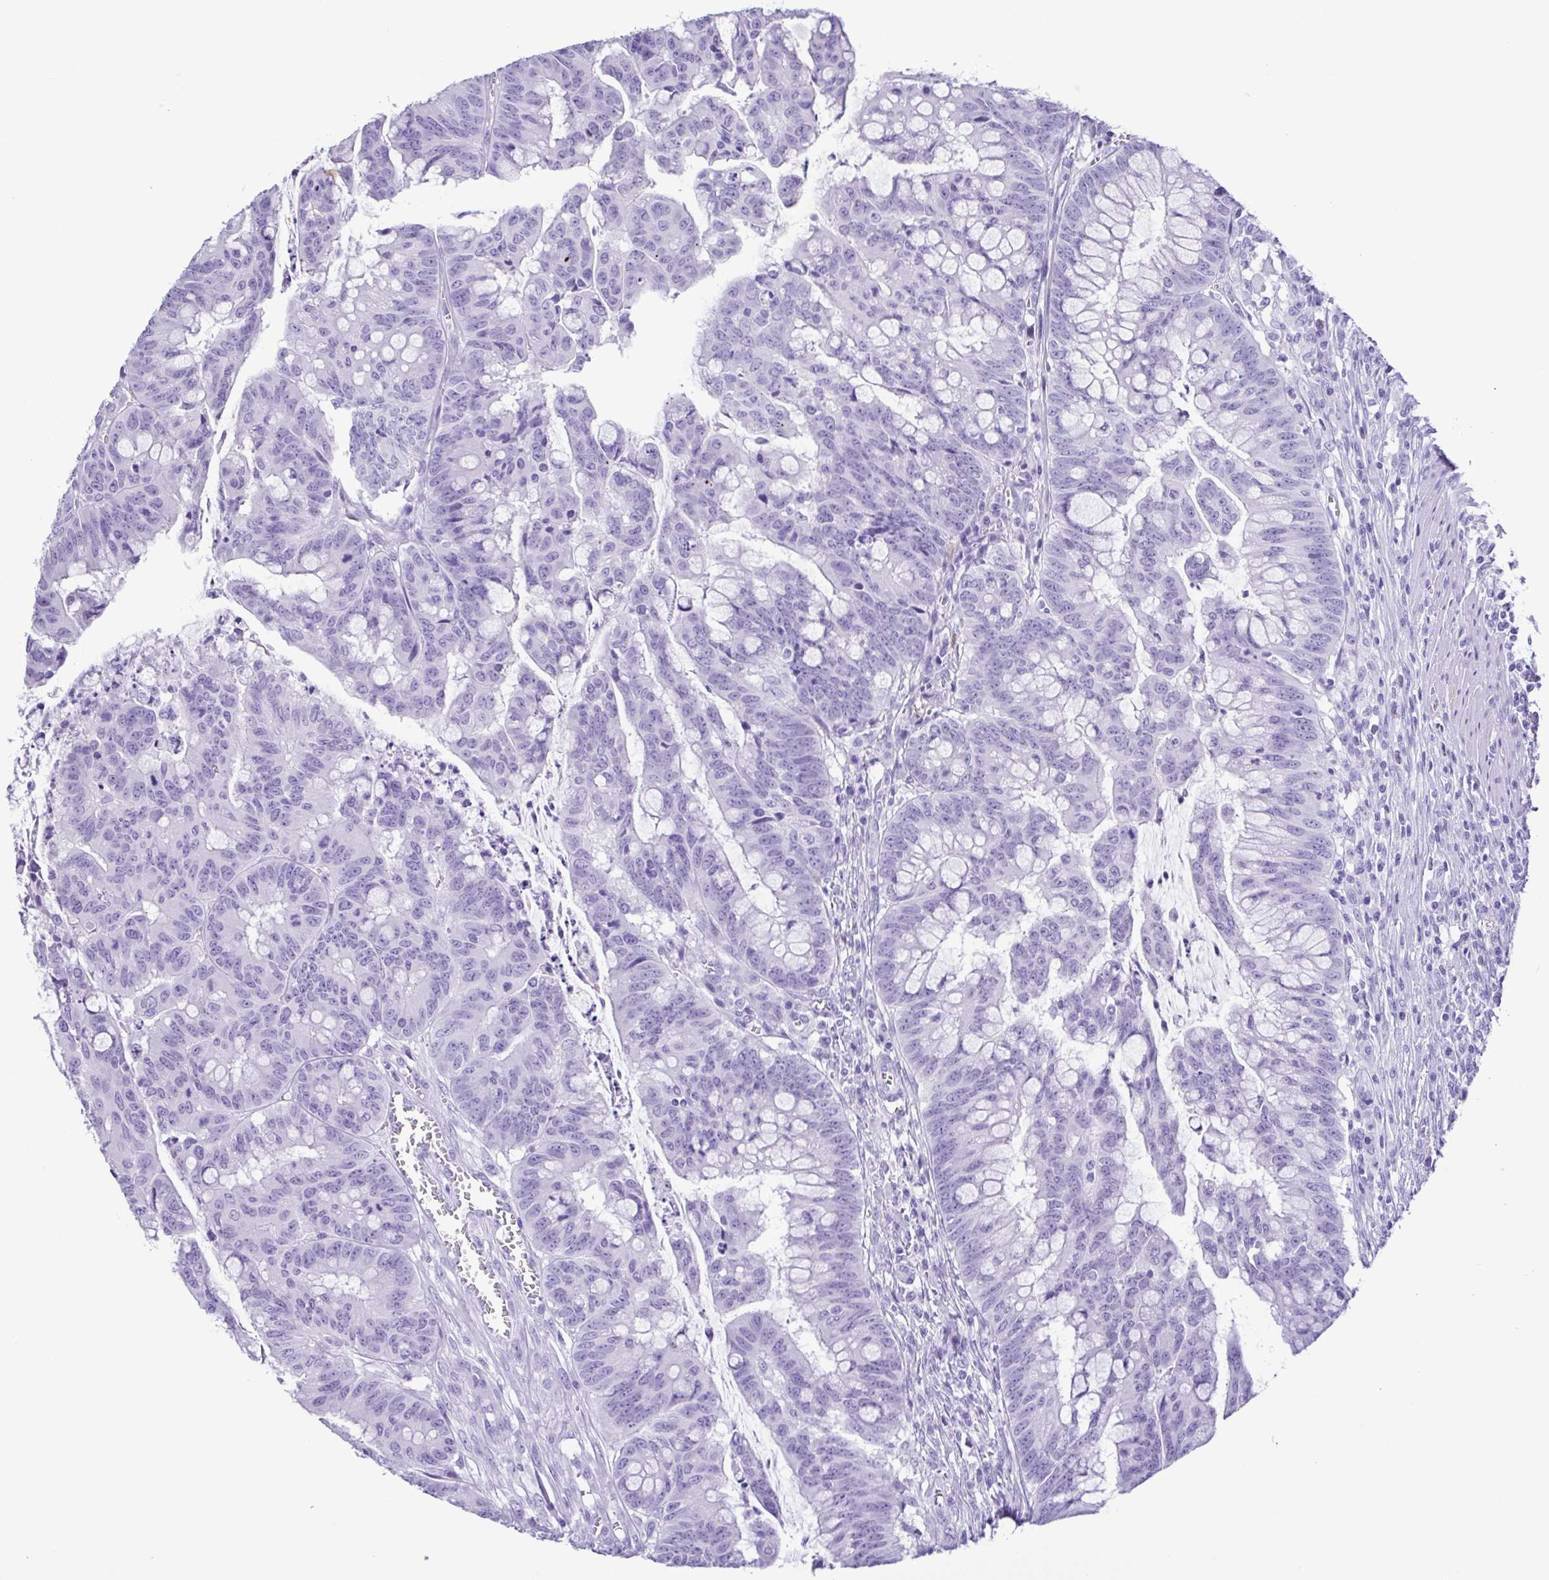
{"staining": {"intensity": "negative", "quantity": "none", "location": "none"}, "tissue": "colorectal cancer", "cell_type": "Tumor cells", "image_type": "cancer", "snomed": [{"axis": "morphology", "description": "Adenocarcinoma, NOS"}, {"axis": "topography", "description": "Colon"}], "caption": "Immunohistochemical staining of colorectal cancer (adenocarcinoma) shows no significant staining in tumor cells.", "gene": "OVGP1", "patient": {"sex": "male", "age": 62}}